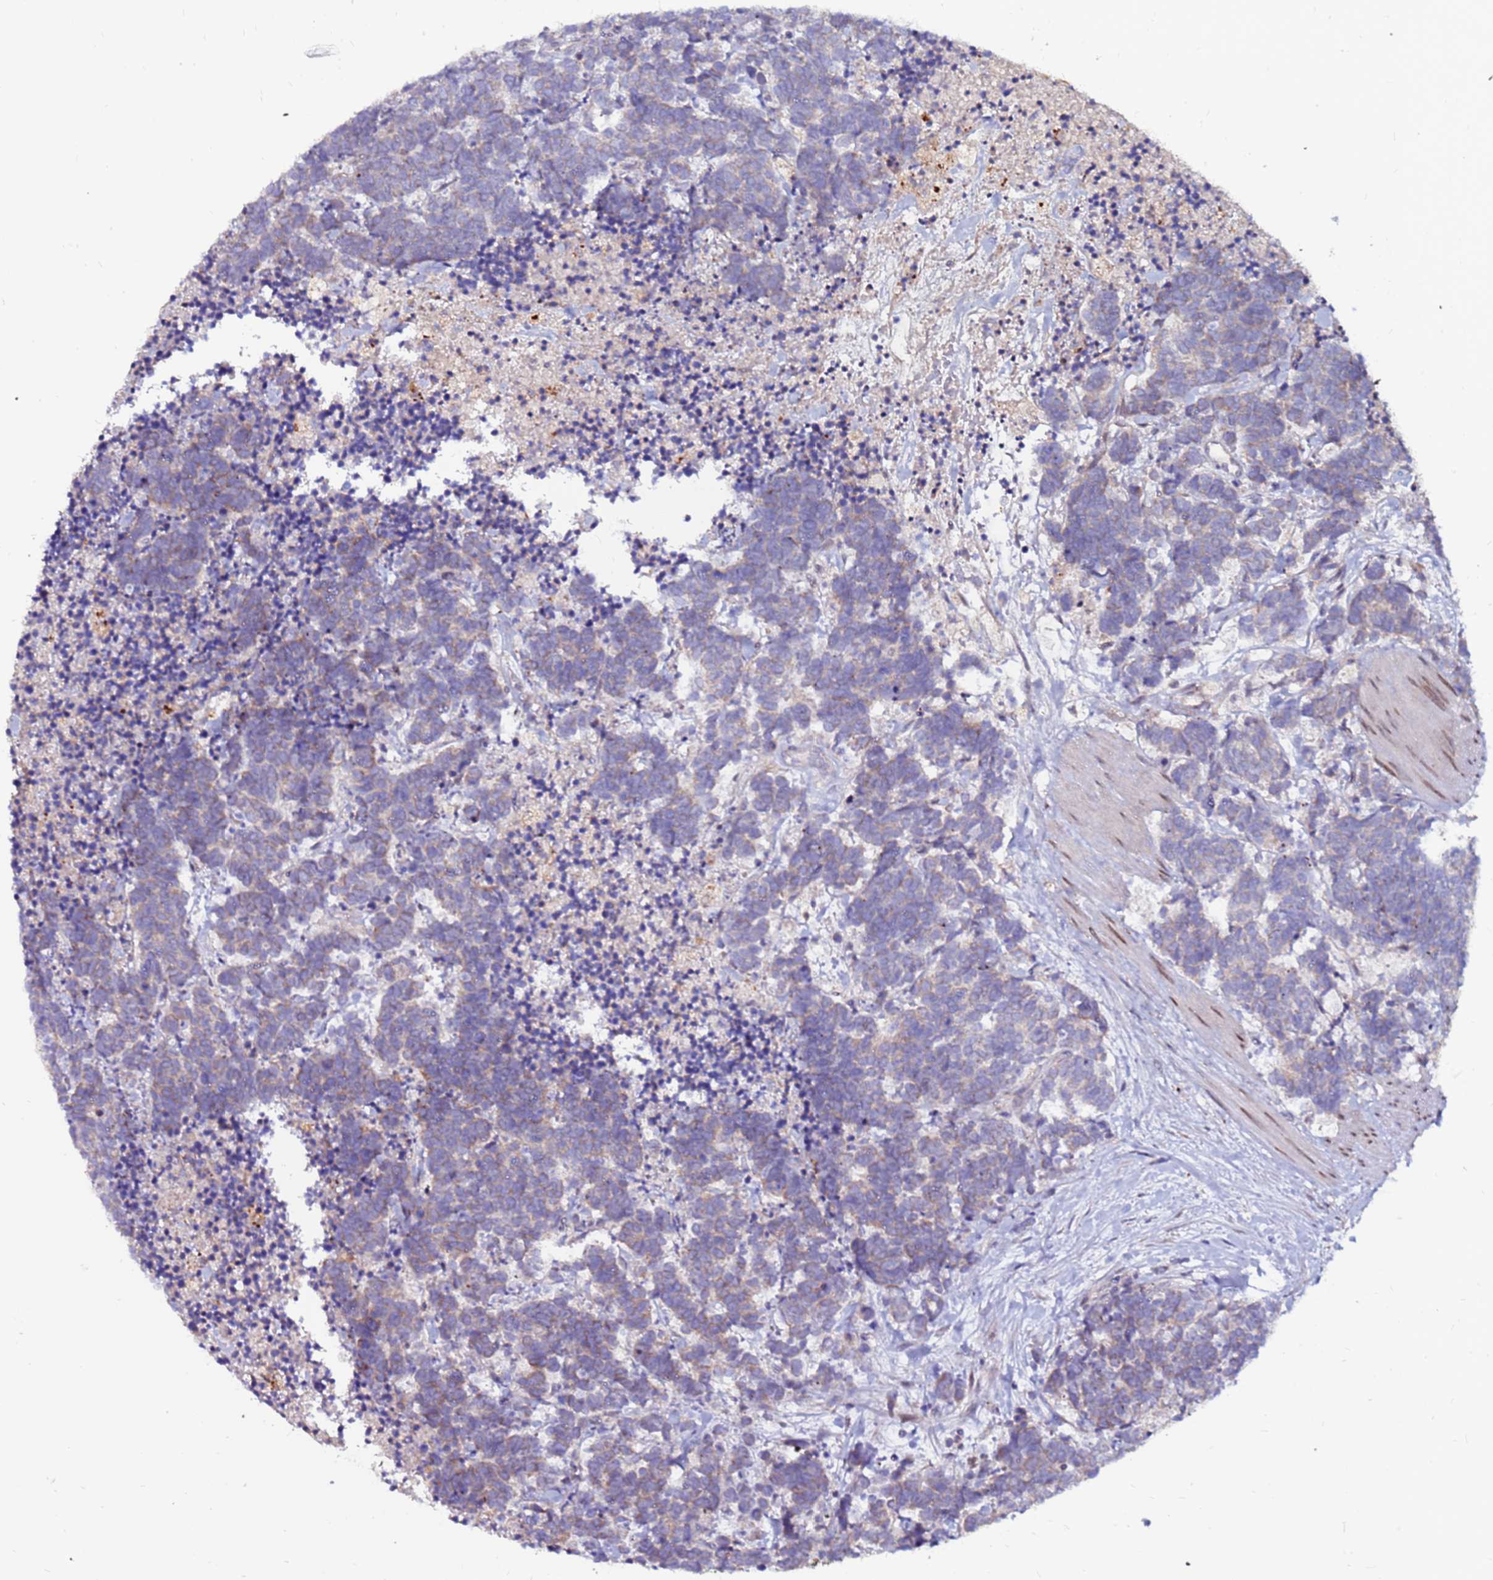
{"staining": {"intensity": "weak", "quantity": "25%-75%", "location": "cytoplasmic/membranous"}, "tissue": "carcinoid", "cell_type": "Tumor cells", "image_type": "cancer", "snomed": [{"axis": "morphology", "description": "Carcinoma, NOS"}, {"axis": "morphology", "description": "Carcinoid, malignant, NOS"}, {"axis": "topography", "description": "Prostate"}], "caption": "Carcinoid tissue shows weak cytoplasmic/membranous expression in about 25%-75% of tumor cells, visualized by immunohistochemistry.", "gene": "CCDC71", "patient": {"sex": "male", "age": 57}}